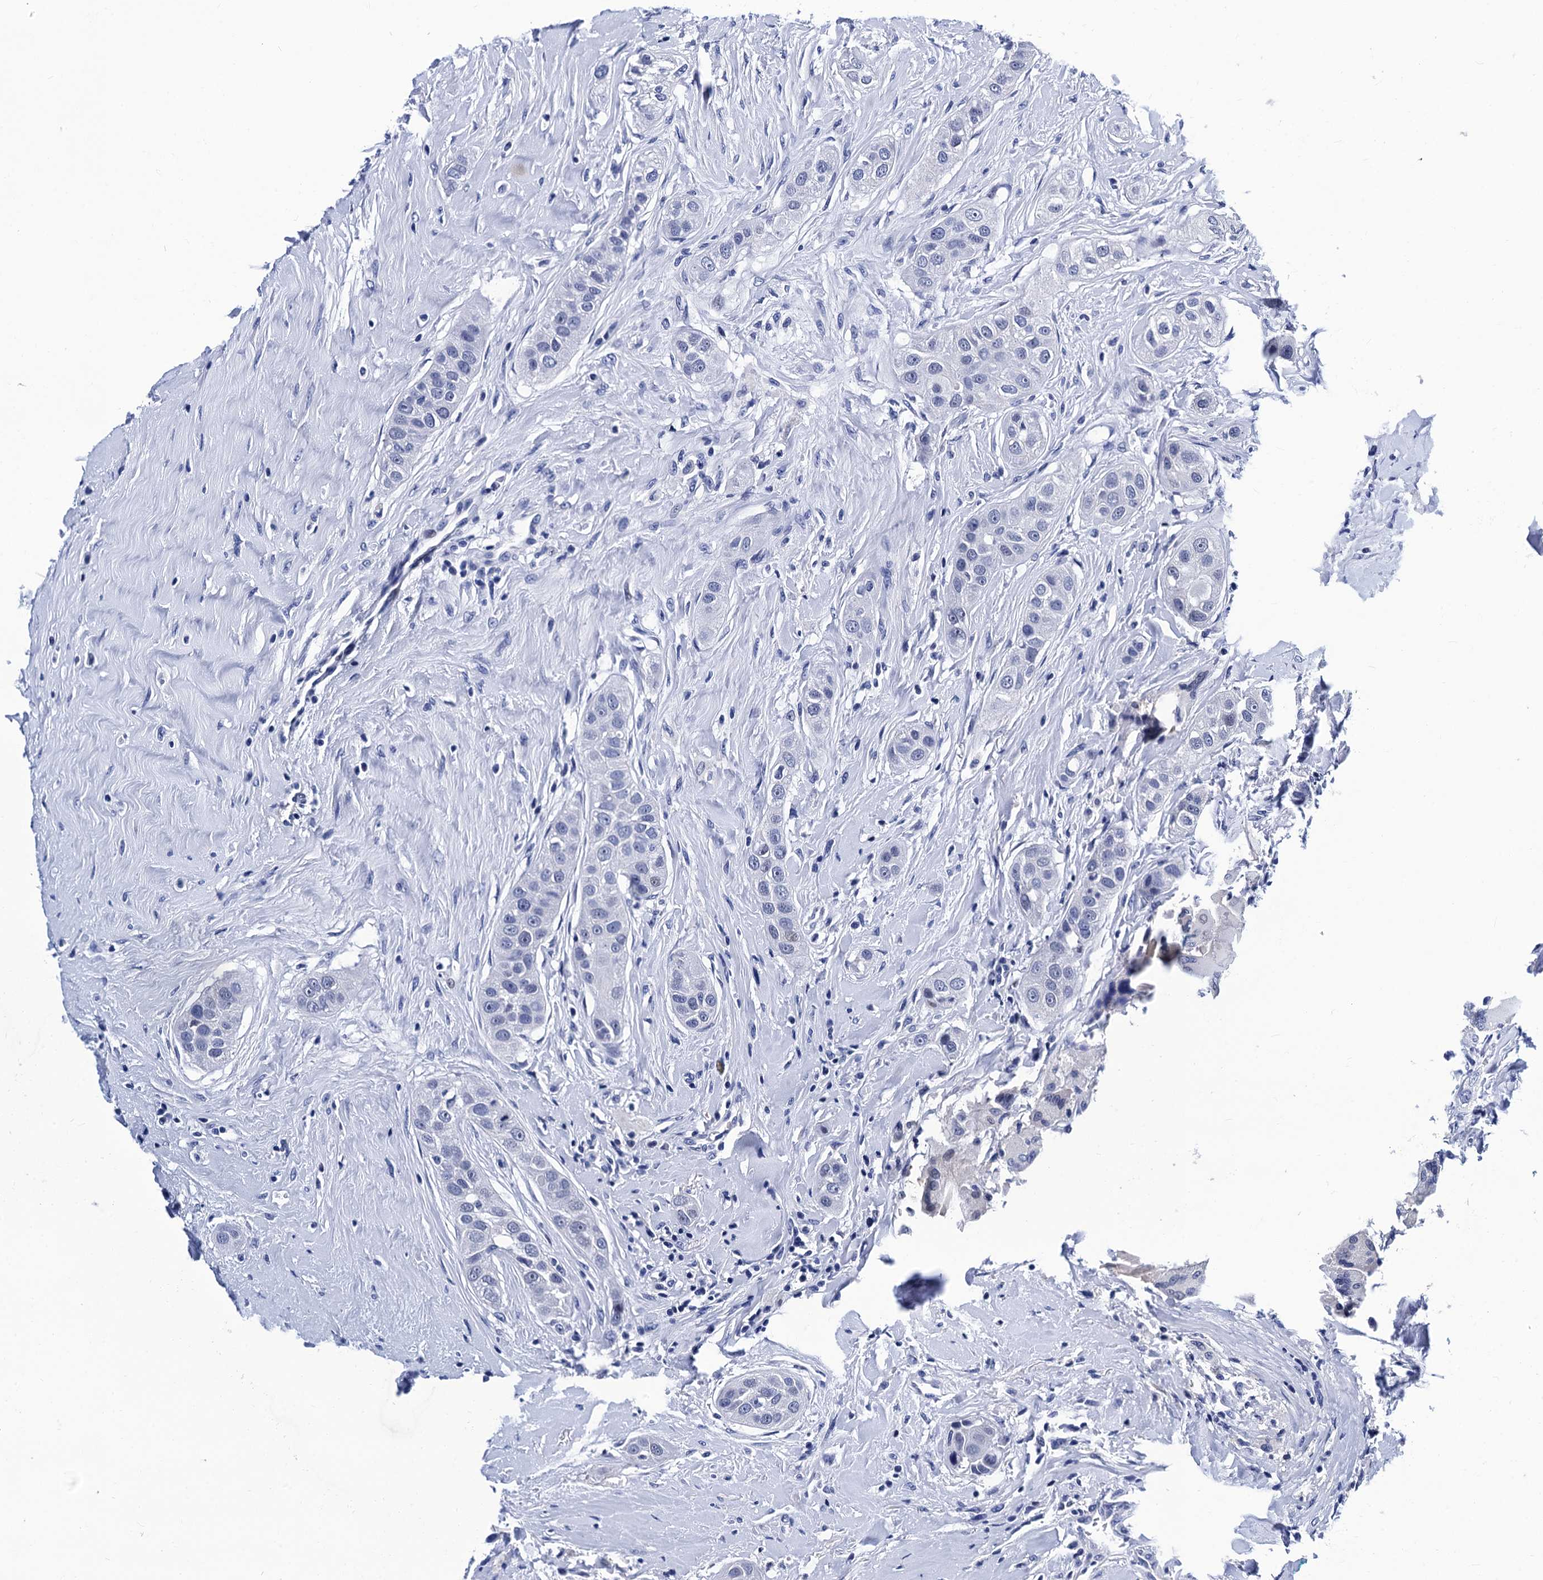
{"staining": {"intensity": "negative", "quantity": "none", "location": "none"}, "tissue": "head and neck cancer", "cell_type": "Tumor cells", "image_type": "cancer", "snomed": [{"axis": "morphology", "description": "Normal tissue, NOS"}, {"axis": "morphology", "description": "Squamous cell carcinoma, NOS"}, {"axis": "topography", "description": "Skeletal muscle"}, {"axis": "topography", "description": "Head-Neck"}], "caption": "Immunohistochemistry (IHC) histopathology image of neoplastic tissue: human head and neck cancer stained with DAB demonstrates no significant protein staining in tumor cells. The staining was performed using DAB to visualize the protein expression in brown, while the nuclei were stained in blue with hematoxylin (Magnification: 20x).", "gene": "LRRC30", "patient": {"sex": "male", "age": 51}}